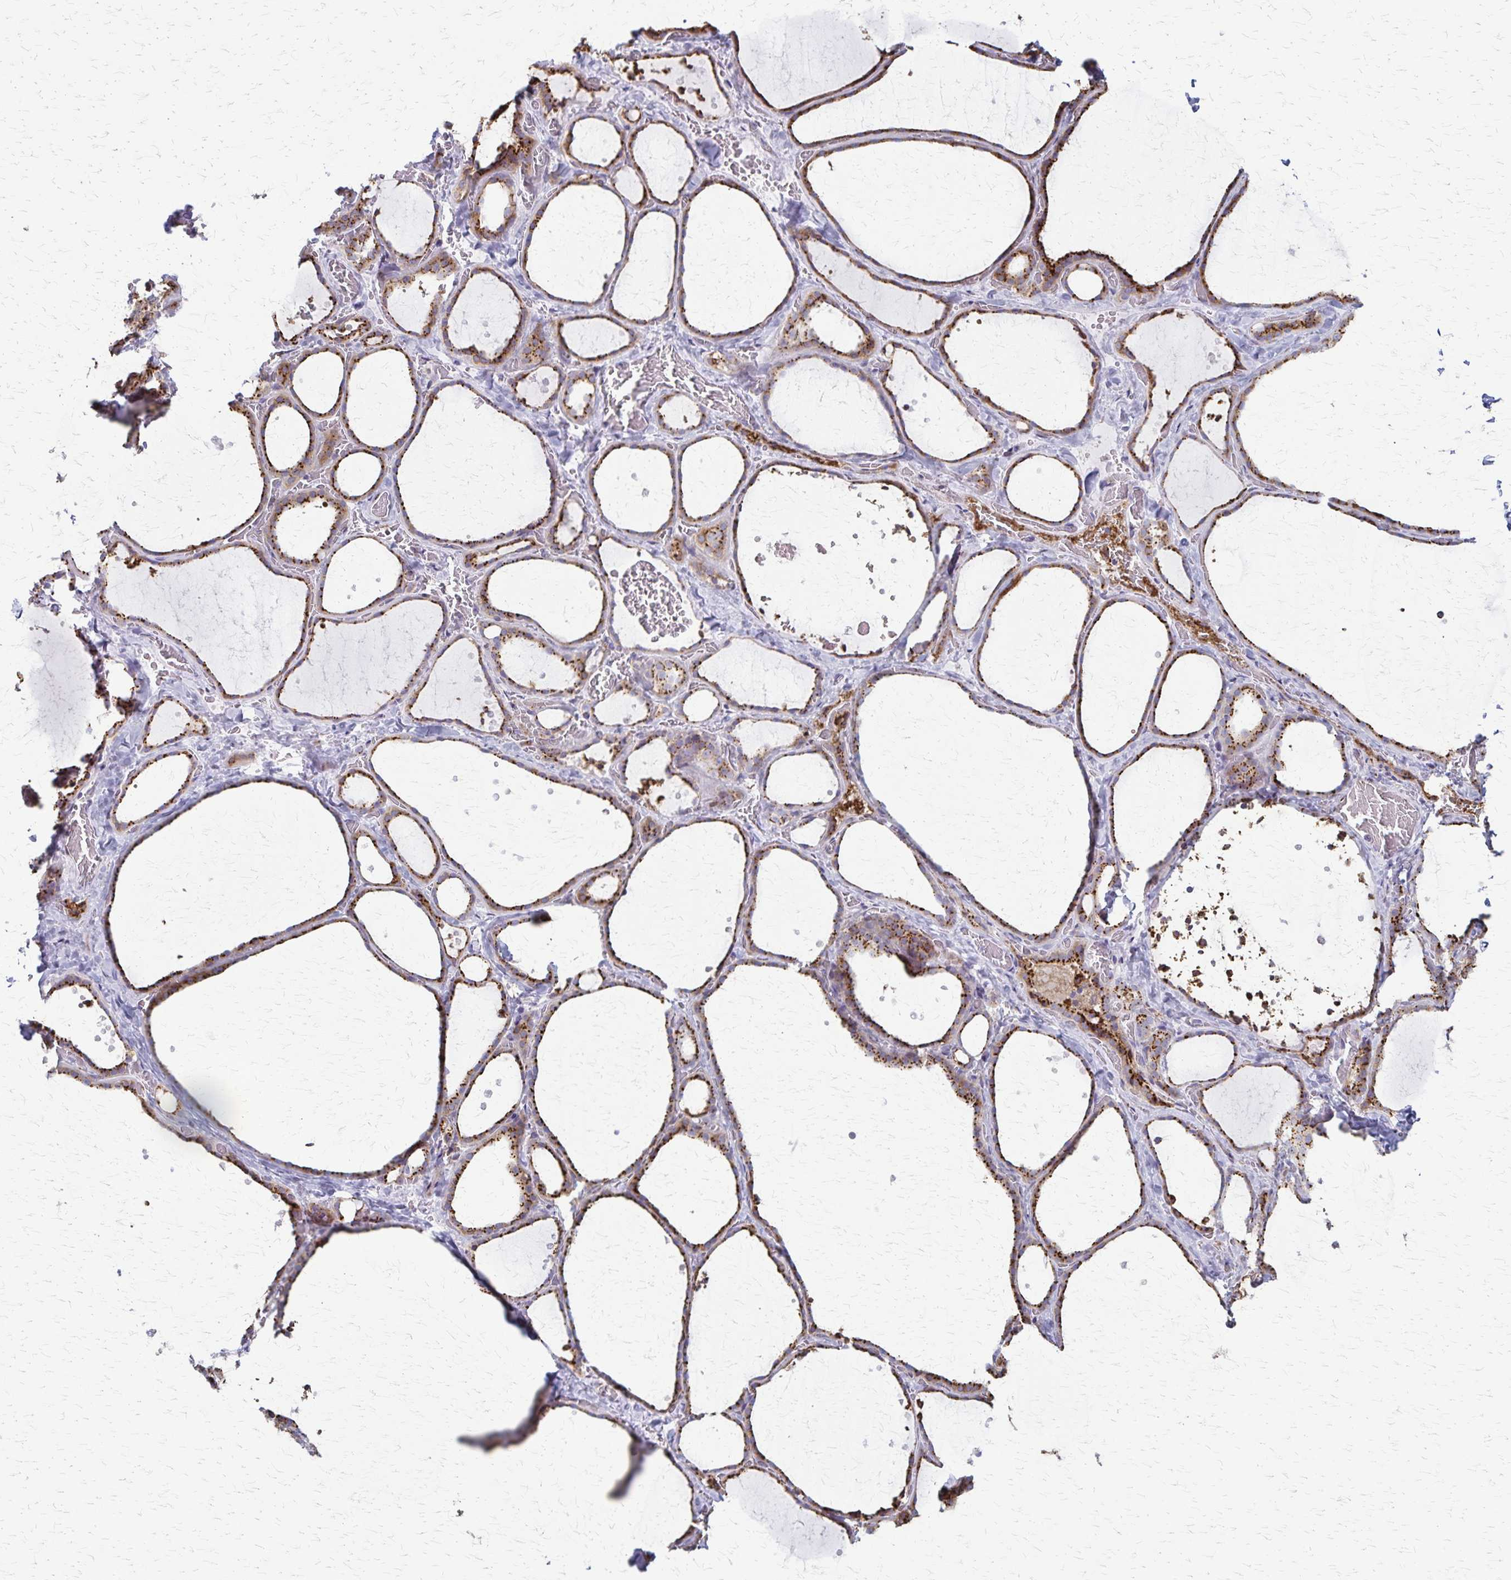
{"staining": {"intensity": "strong", "quantity": ">75%", "location": "cytoplasmic/membranous"}, "tissue": "thyroid gland", "cell_type": "Glandular cells", "image_type": "normal", "snomed": [{"axis": "morphology", "description": "Normal tissue, NOS"}, {"axis": "topography", "description": "Thyroid gland"}], "caption": "Benign thyroid gland displays strong cytoplasmic/membranous positivity in approximately >75% of glandular cells.", "gene": "MCFD2", "patient": {"sex": "female", "age": 36}}